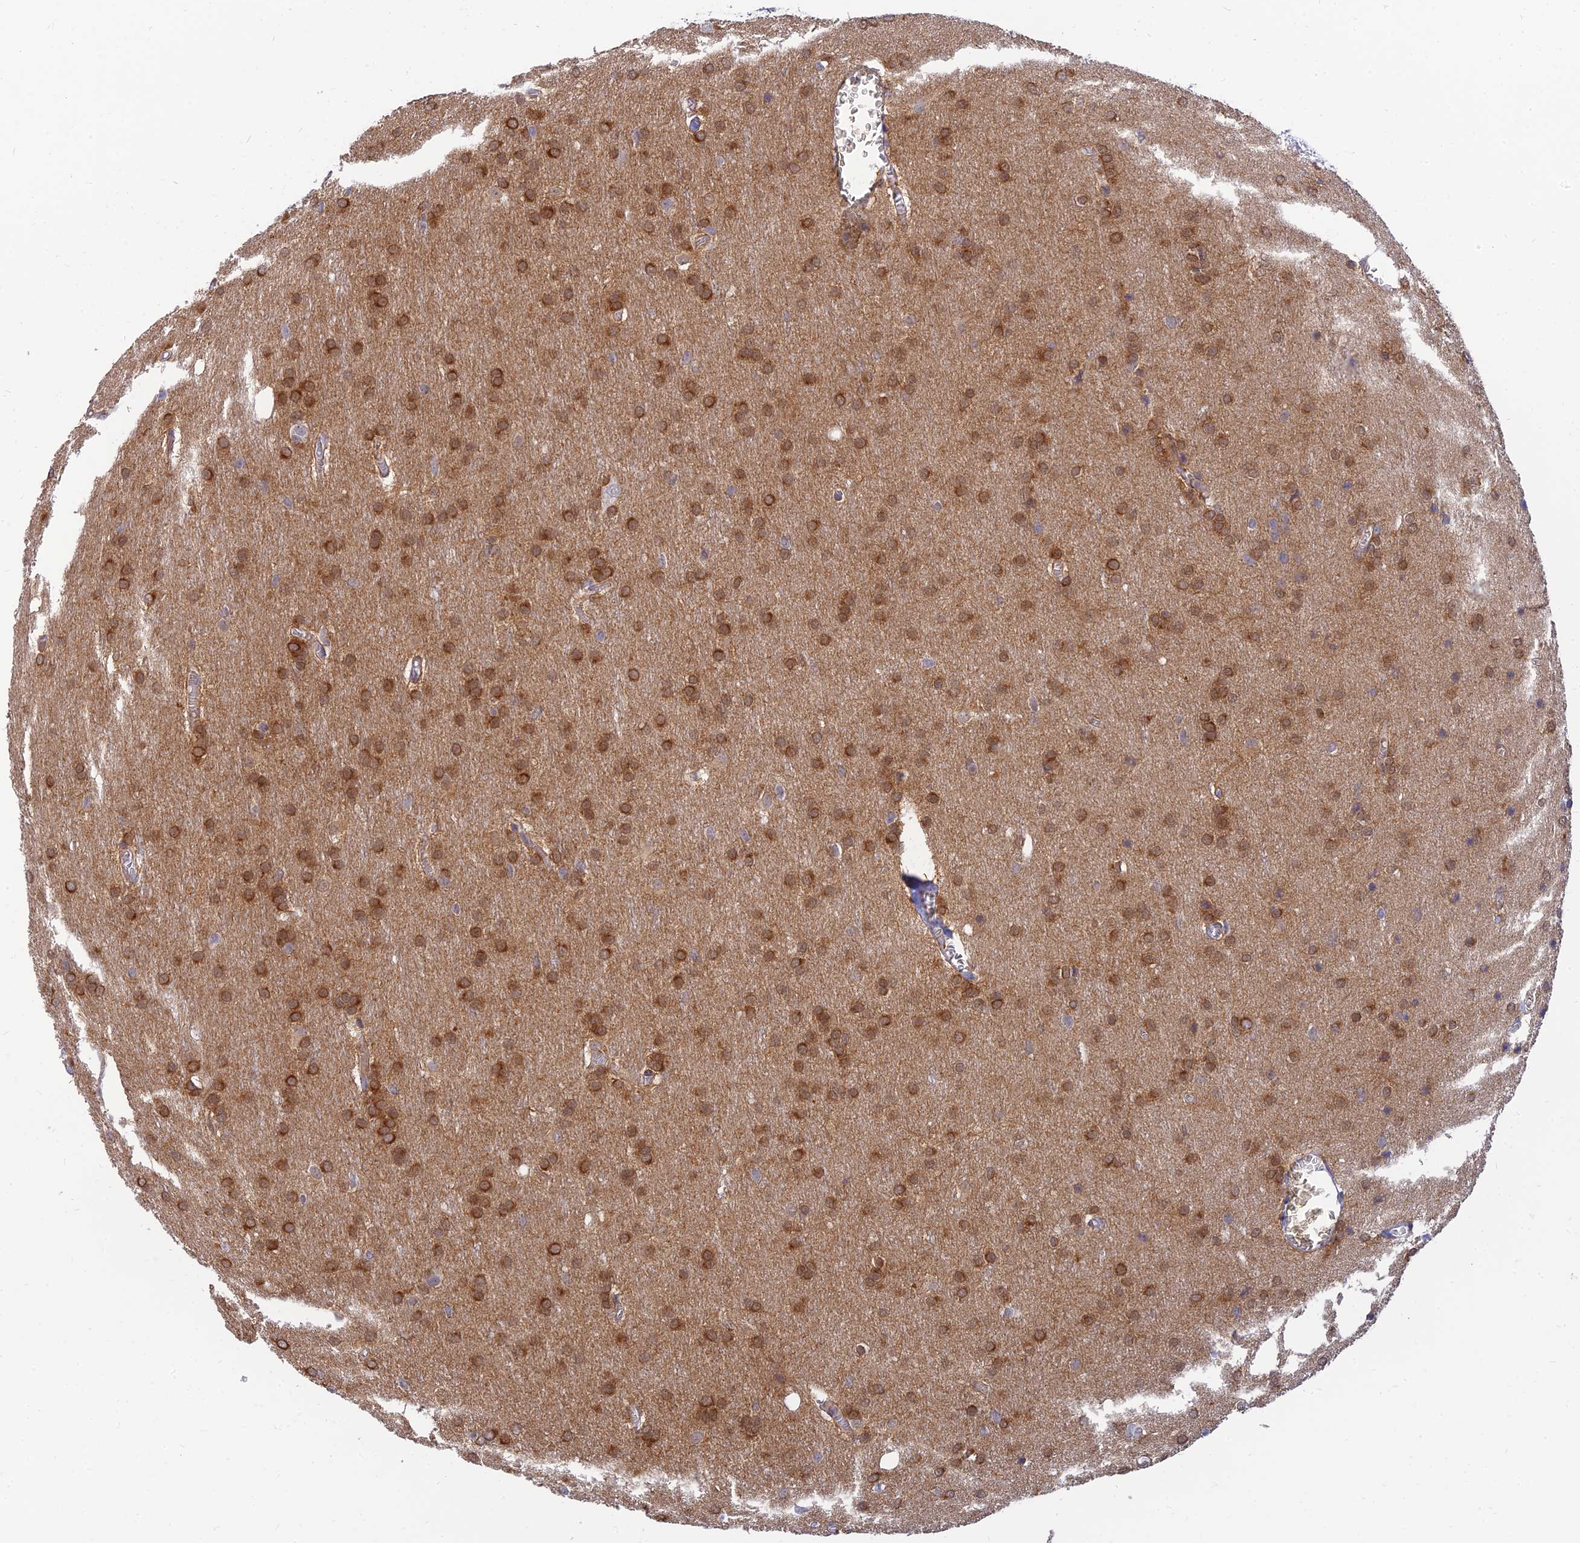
{"staining": {"intensity": "strong", "quantity": ">75%", "location": "cytoplasmic/membranous"}, "tissue": "glioma", "cell_type": "Tumor cells", "image_type": "cancer", "snomed": [{"axis": "morphology", "description": "Glioma, malignant, Low grade"}, {"axis": "topography", "description": "Brain"}], "caption": "Protein expression analysis of human glioma reveals strong cytoplasmic/membranous staining in about >75% of tumor cells.", "gene": "ANKS4B", "patient": {"sex": "female", "age": 32}}